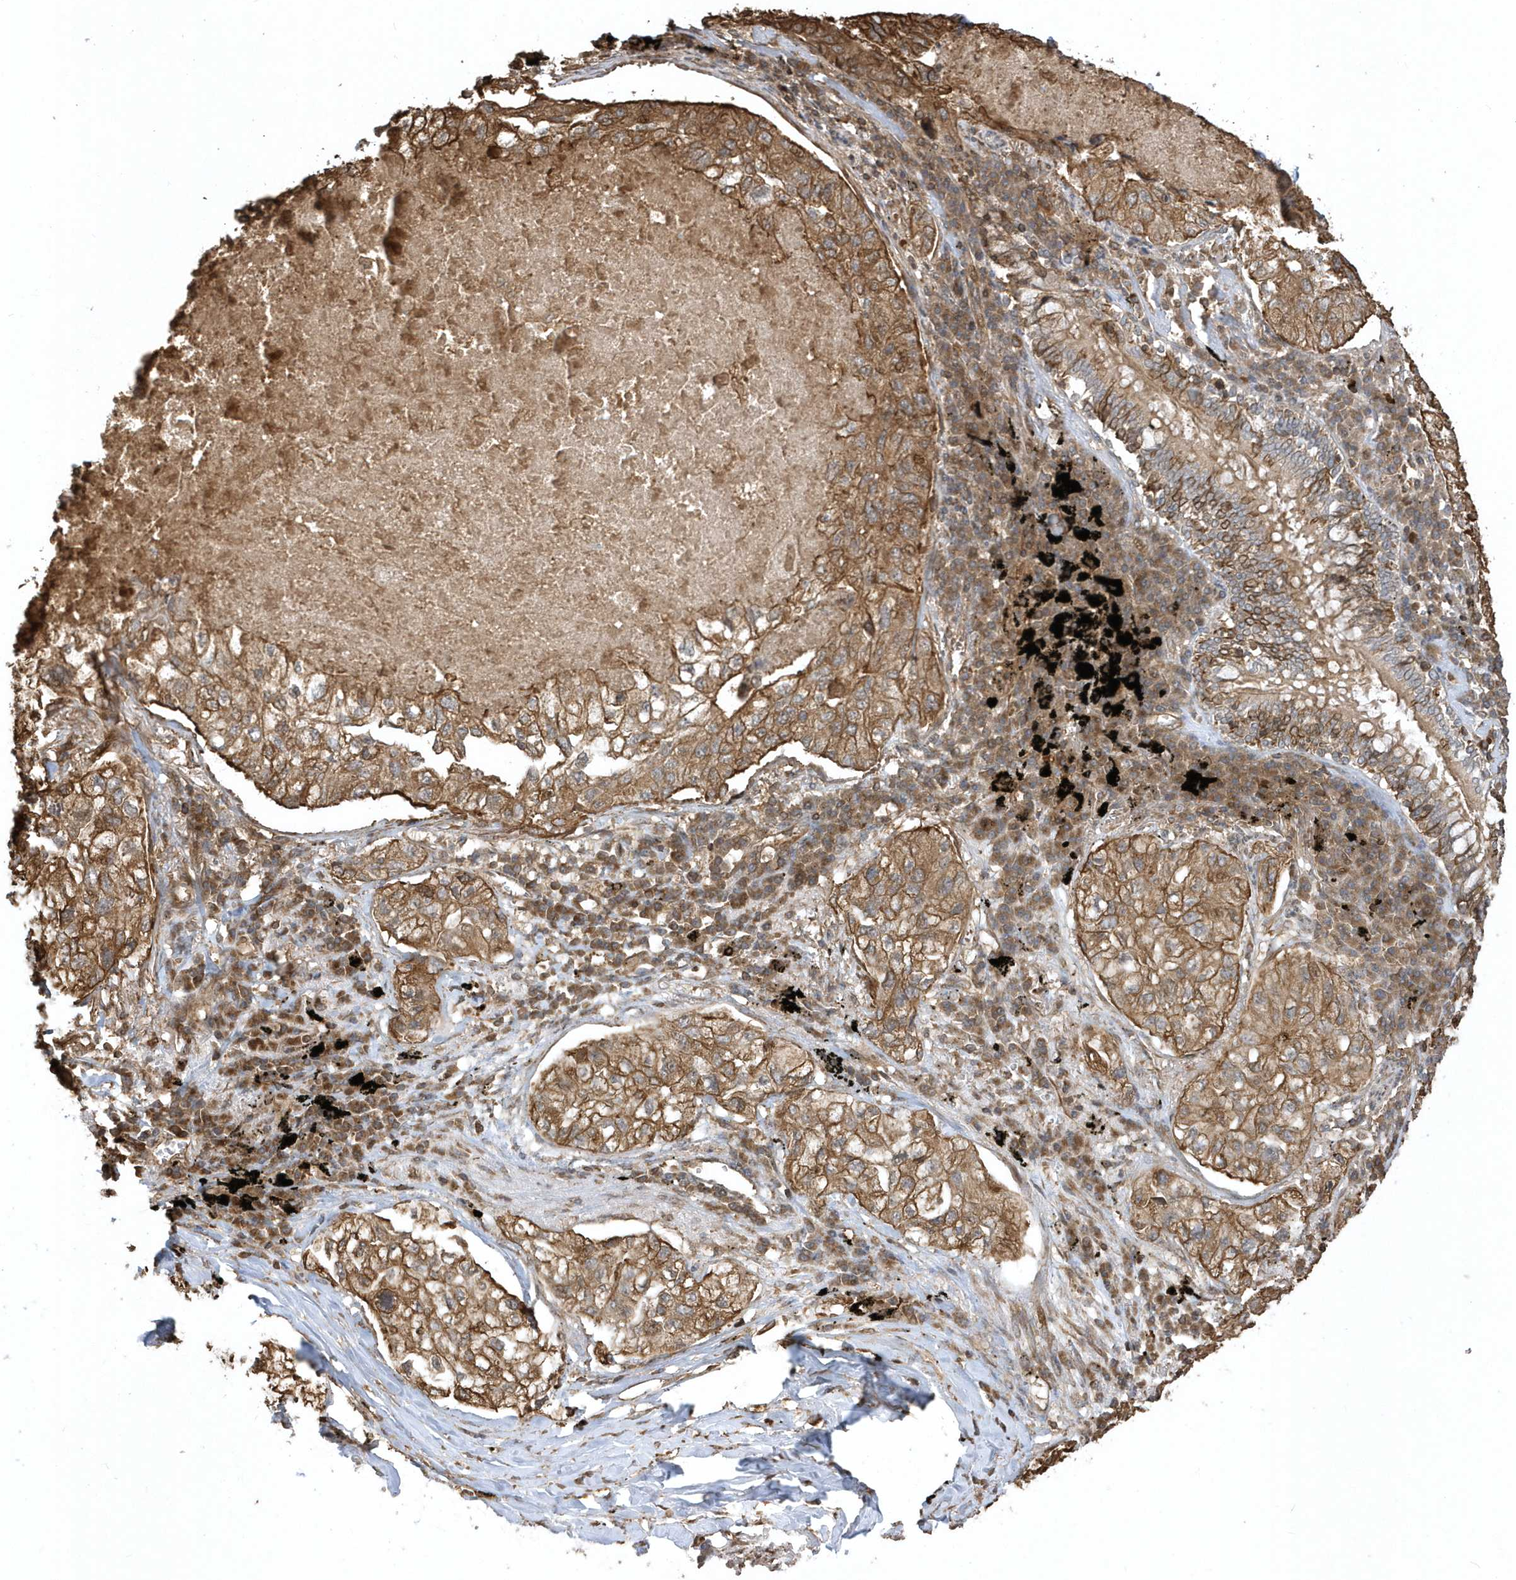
{"staining": {"intensity": "moderate", "quantity": ">75%", "location": "cytoplasmic/membranous"}, "tissue": "lung cancer", "cell_type": "Tumor cells", "image_type": "cancer", "snomed": [{"axis": "morphology", "description": "Adenocarcinoma, NOS"}, {"axis": "topography", "description": "Lung"}], "caption": "Human lung cancer (adenocarcinoma) stained with a protein marker demonstrates moderate staining in tumor cells.", "gene": "SENP8", "patient": {"sex": "male", "age": 65}}